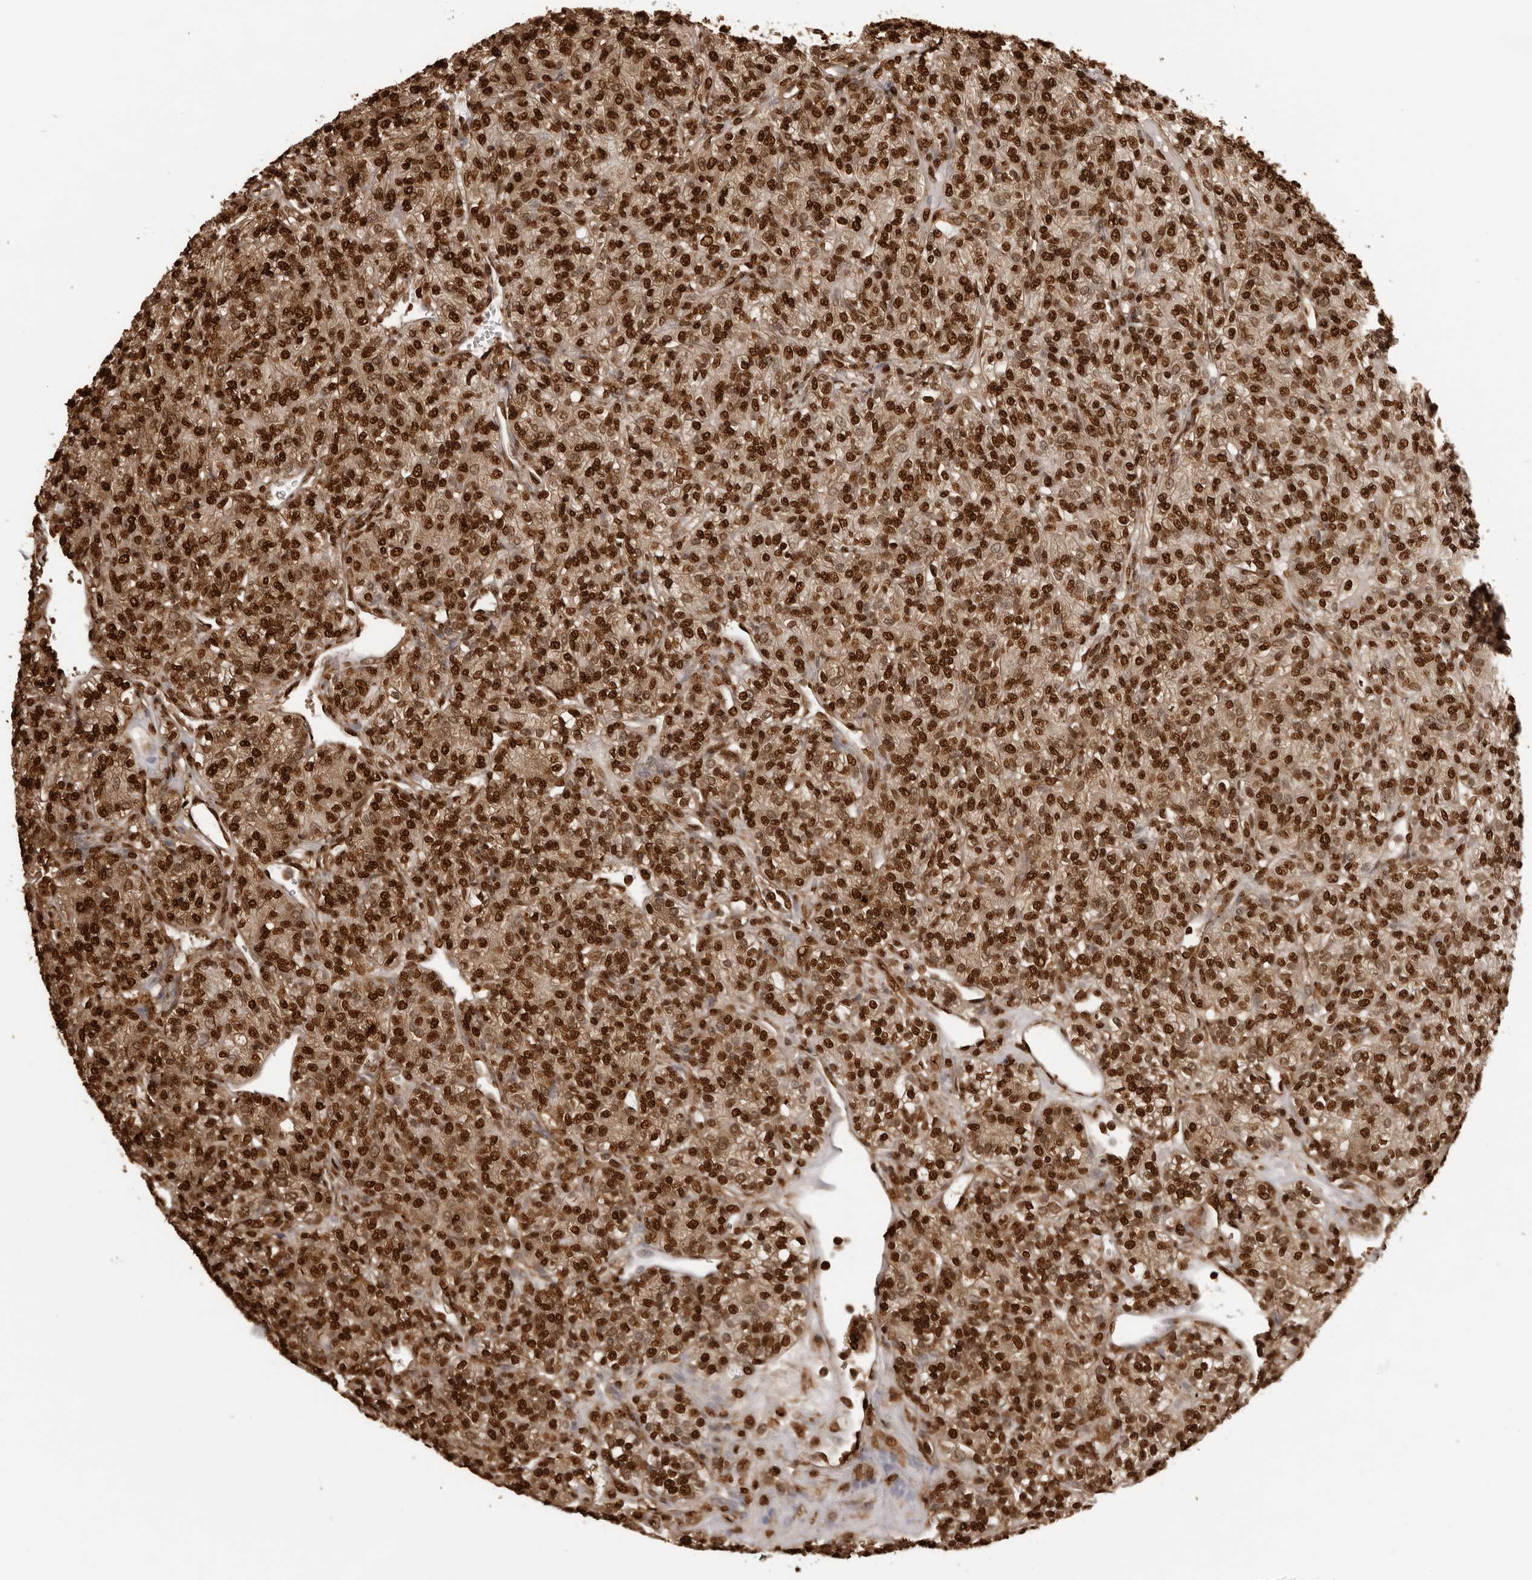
{"staining": {"intensity": "strong", "quantity": ">75%", "location": "cytoplasmic/membranous,nuclear"}, "tissue": "renal cancer", "cell_type": "Tumor cells", "image_type": "cancer", "snomed": [{"axis": "morphology", "description": "Adenocarcinoma, NOS"}, {"axis": "topography", "description": "Kidney"}], "caption": "Renal cancer (adenocarcinoma) stained for a protein (brown) displays strong cytoplasmic/membranous and nuclear positive positivity in about >75% of tumor cells.", "gene": "ZFP91", "patient": {"sex": "male", "age": 77}}